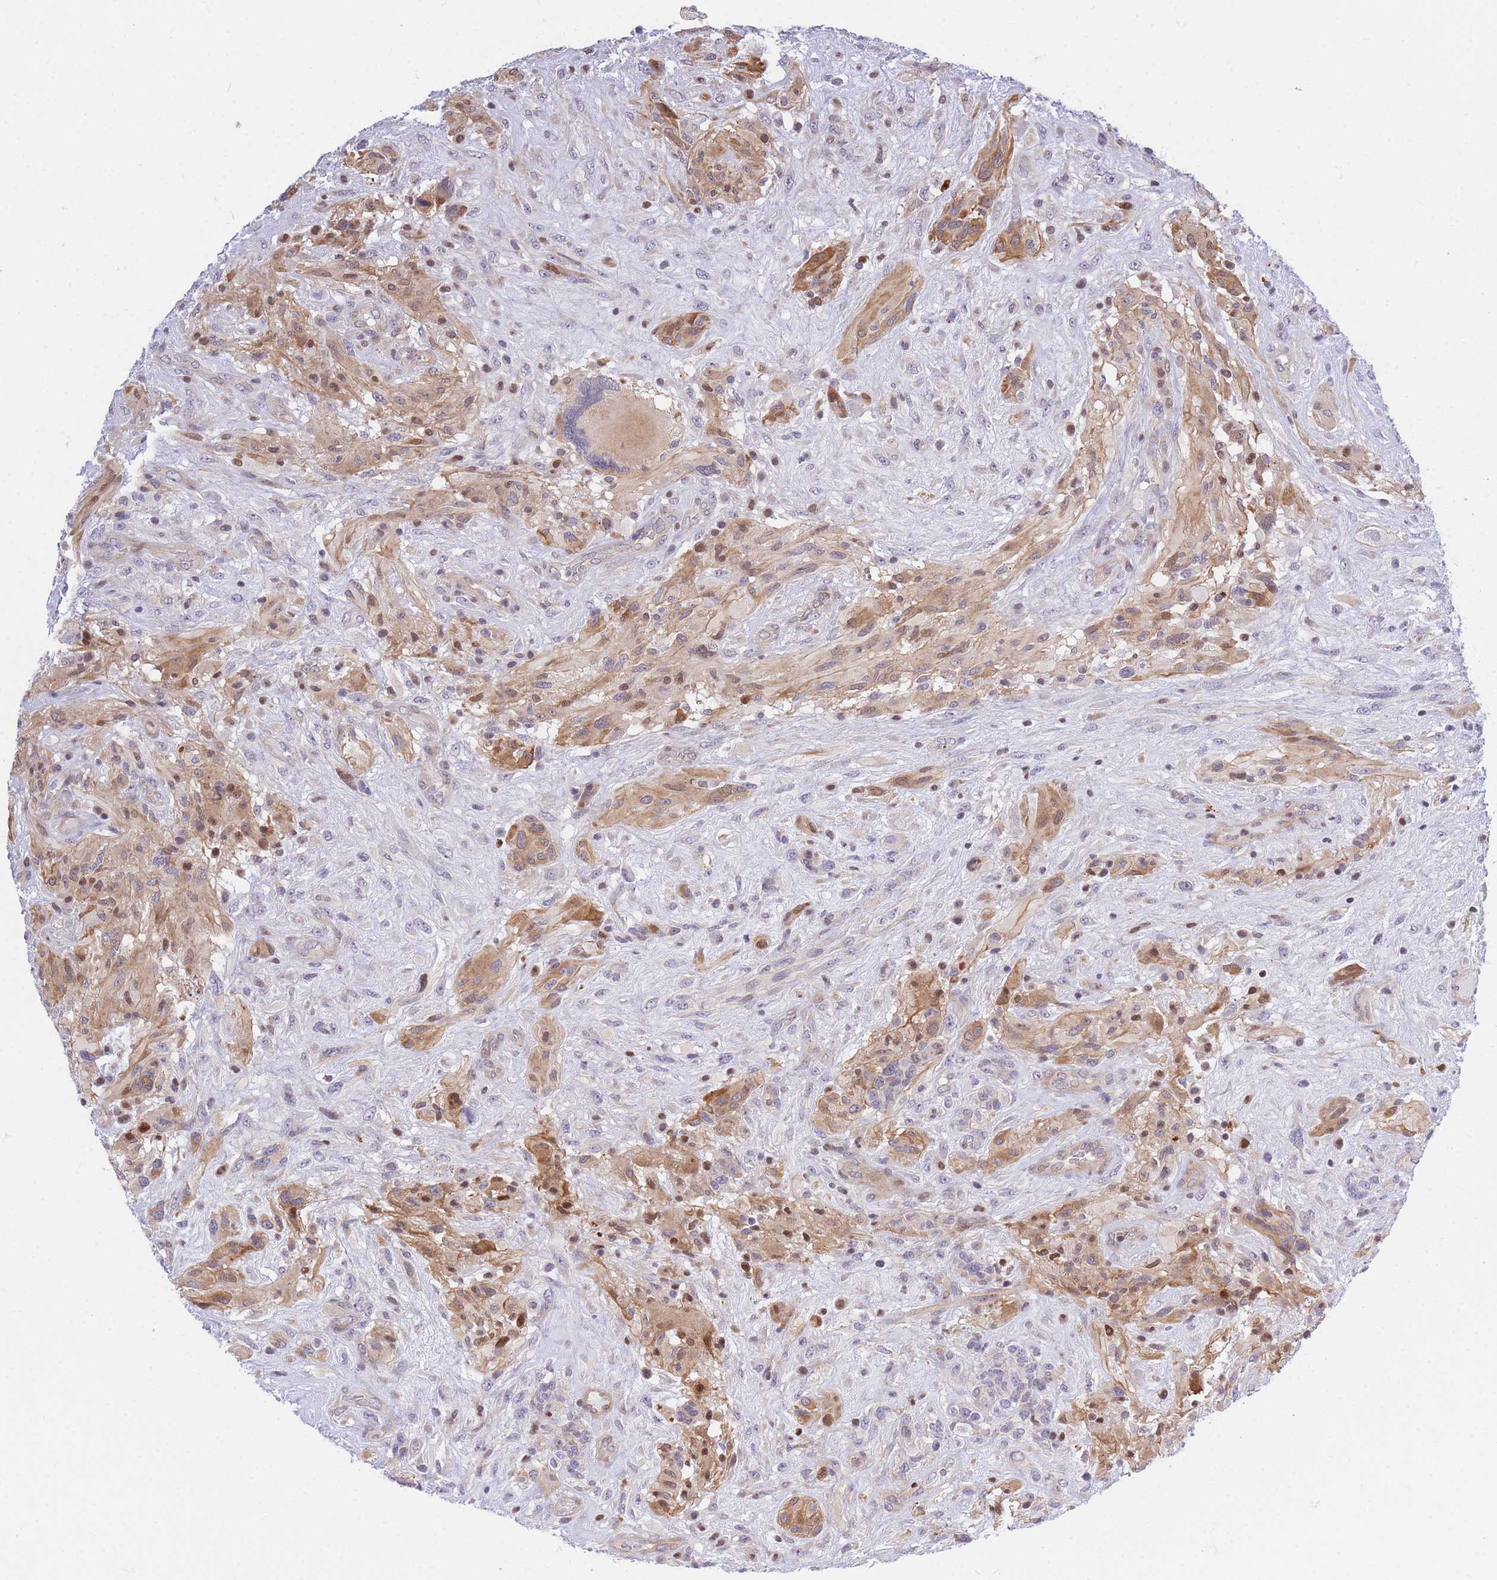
{"staining": {"intensity": "moderate", "quantity": "25%-75%", "location": "cytoplasmic/membranous,nuclear"}, "tissue": "glioma", "cell_type": "Tumor cells", "image_type": "cancer", "snomed": [{"axis": "morphology", "description": "Glioma, malignant, High grade"}, {"axis": "topography", "description": "Brain"}], "caption": "Moderate cytoplasmic/membranous and nuclear staining is appreciated in about 25%-75% of tumor cells in high-grade glioma (malignant).", "gene": "CRACD", "patient": {"sex": "male", "age": 61}}